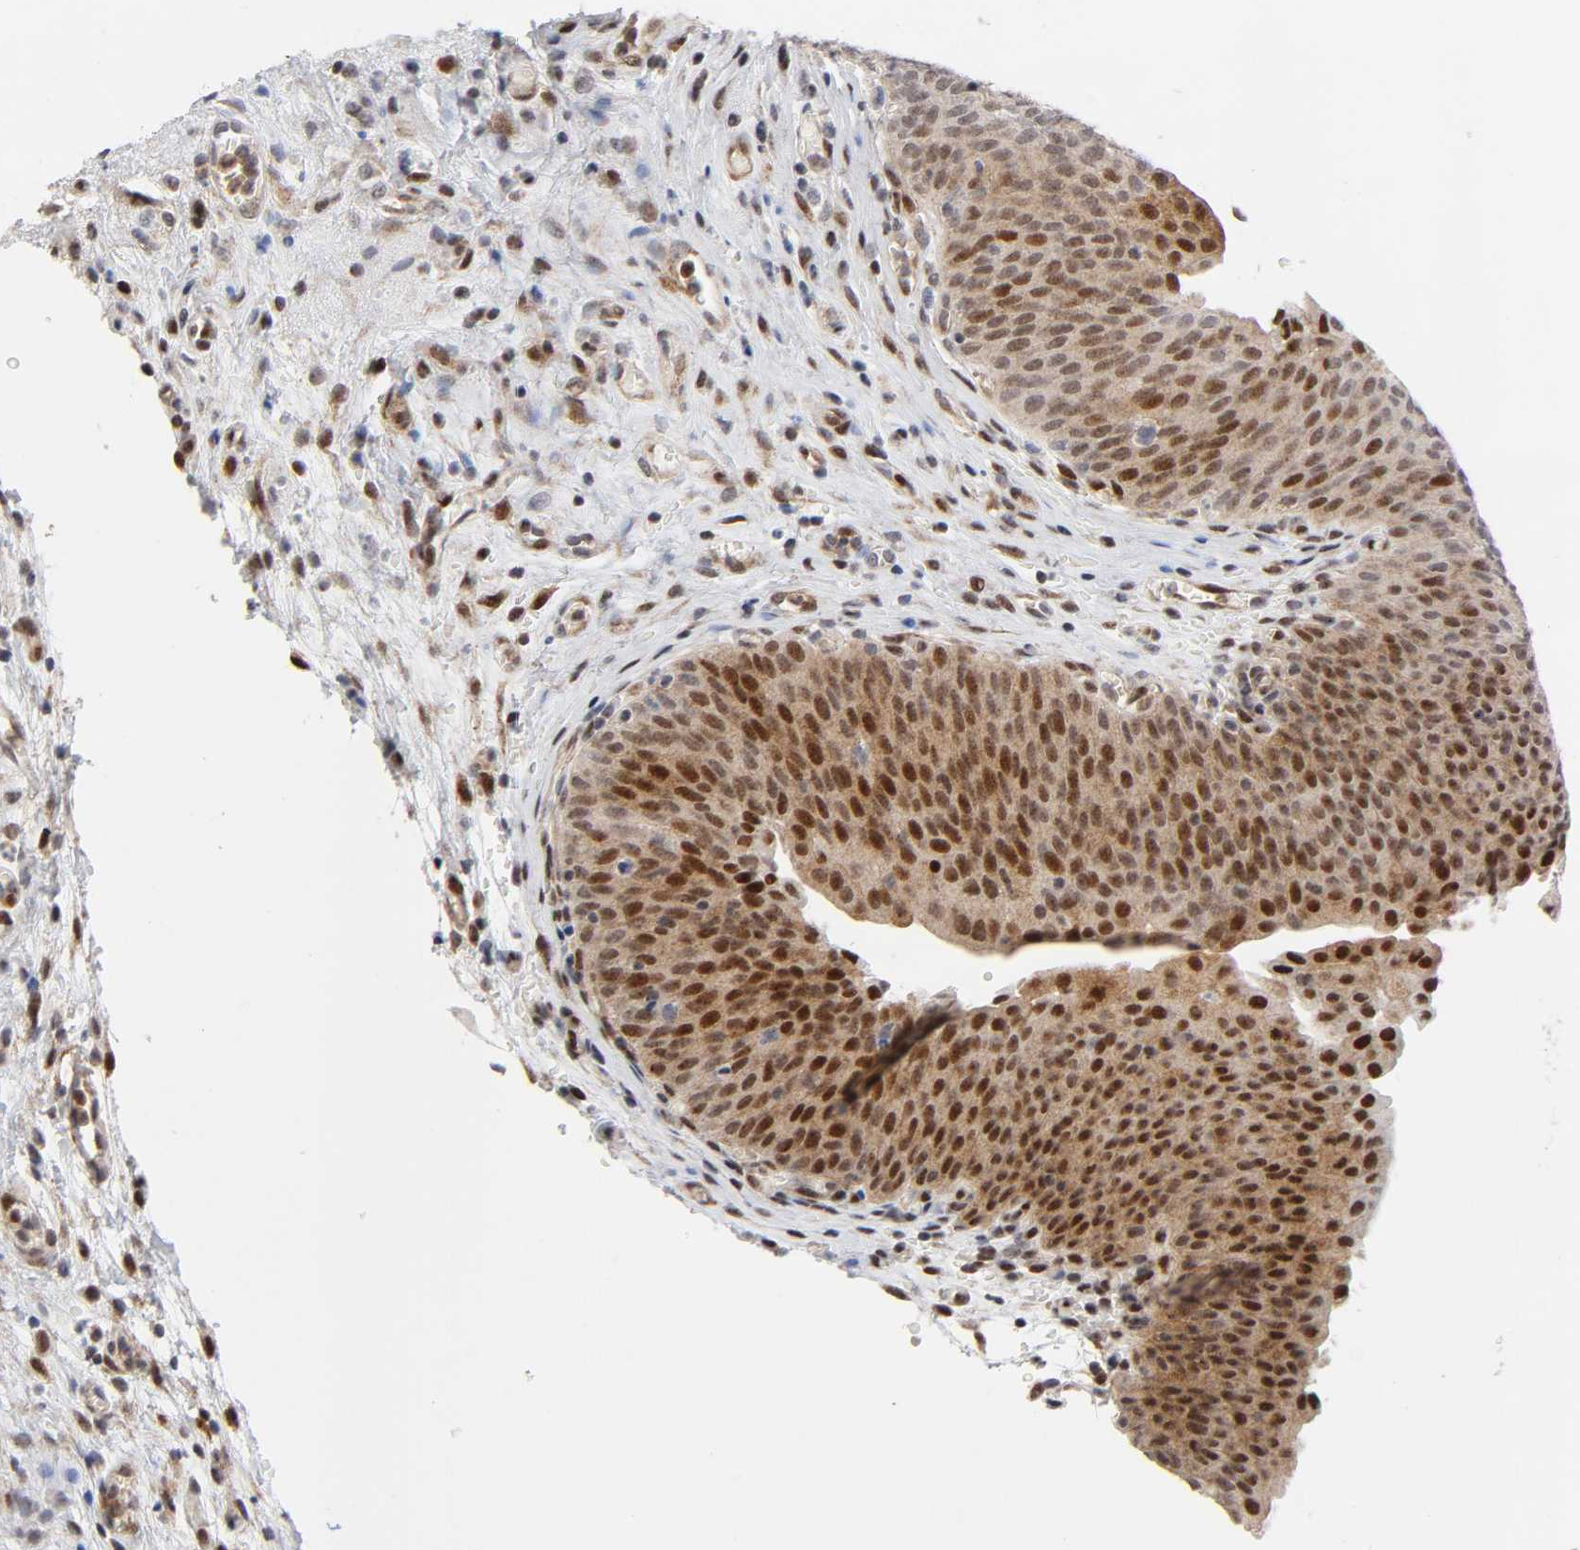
{"staining": {"intensity": "strong", "quantity": ">75%", "location": "cytoplasmic/membranous,nuclear"}, "tissue": "urinary bladder", "cell_type": "Urothelial cells", "image_type": "normal", "snomed": [{"axis": "morphology", "description": "Normal tissue, NOS"}, {"axis": "morphology", "description": "Dysplasia, NOS"}, {"axis": "topography", "description": "Urinary bladder"}], "caption": "Brown immunohistochemical staining in benign urinary bladder exhibits strong cytoplasmic/membranous,nuclear staining in about >75% of urothelial cells.", "gene": "STK38", "patient": {"sex": "male", "age": 35}}